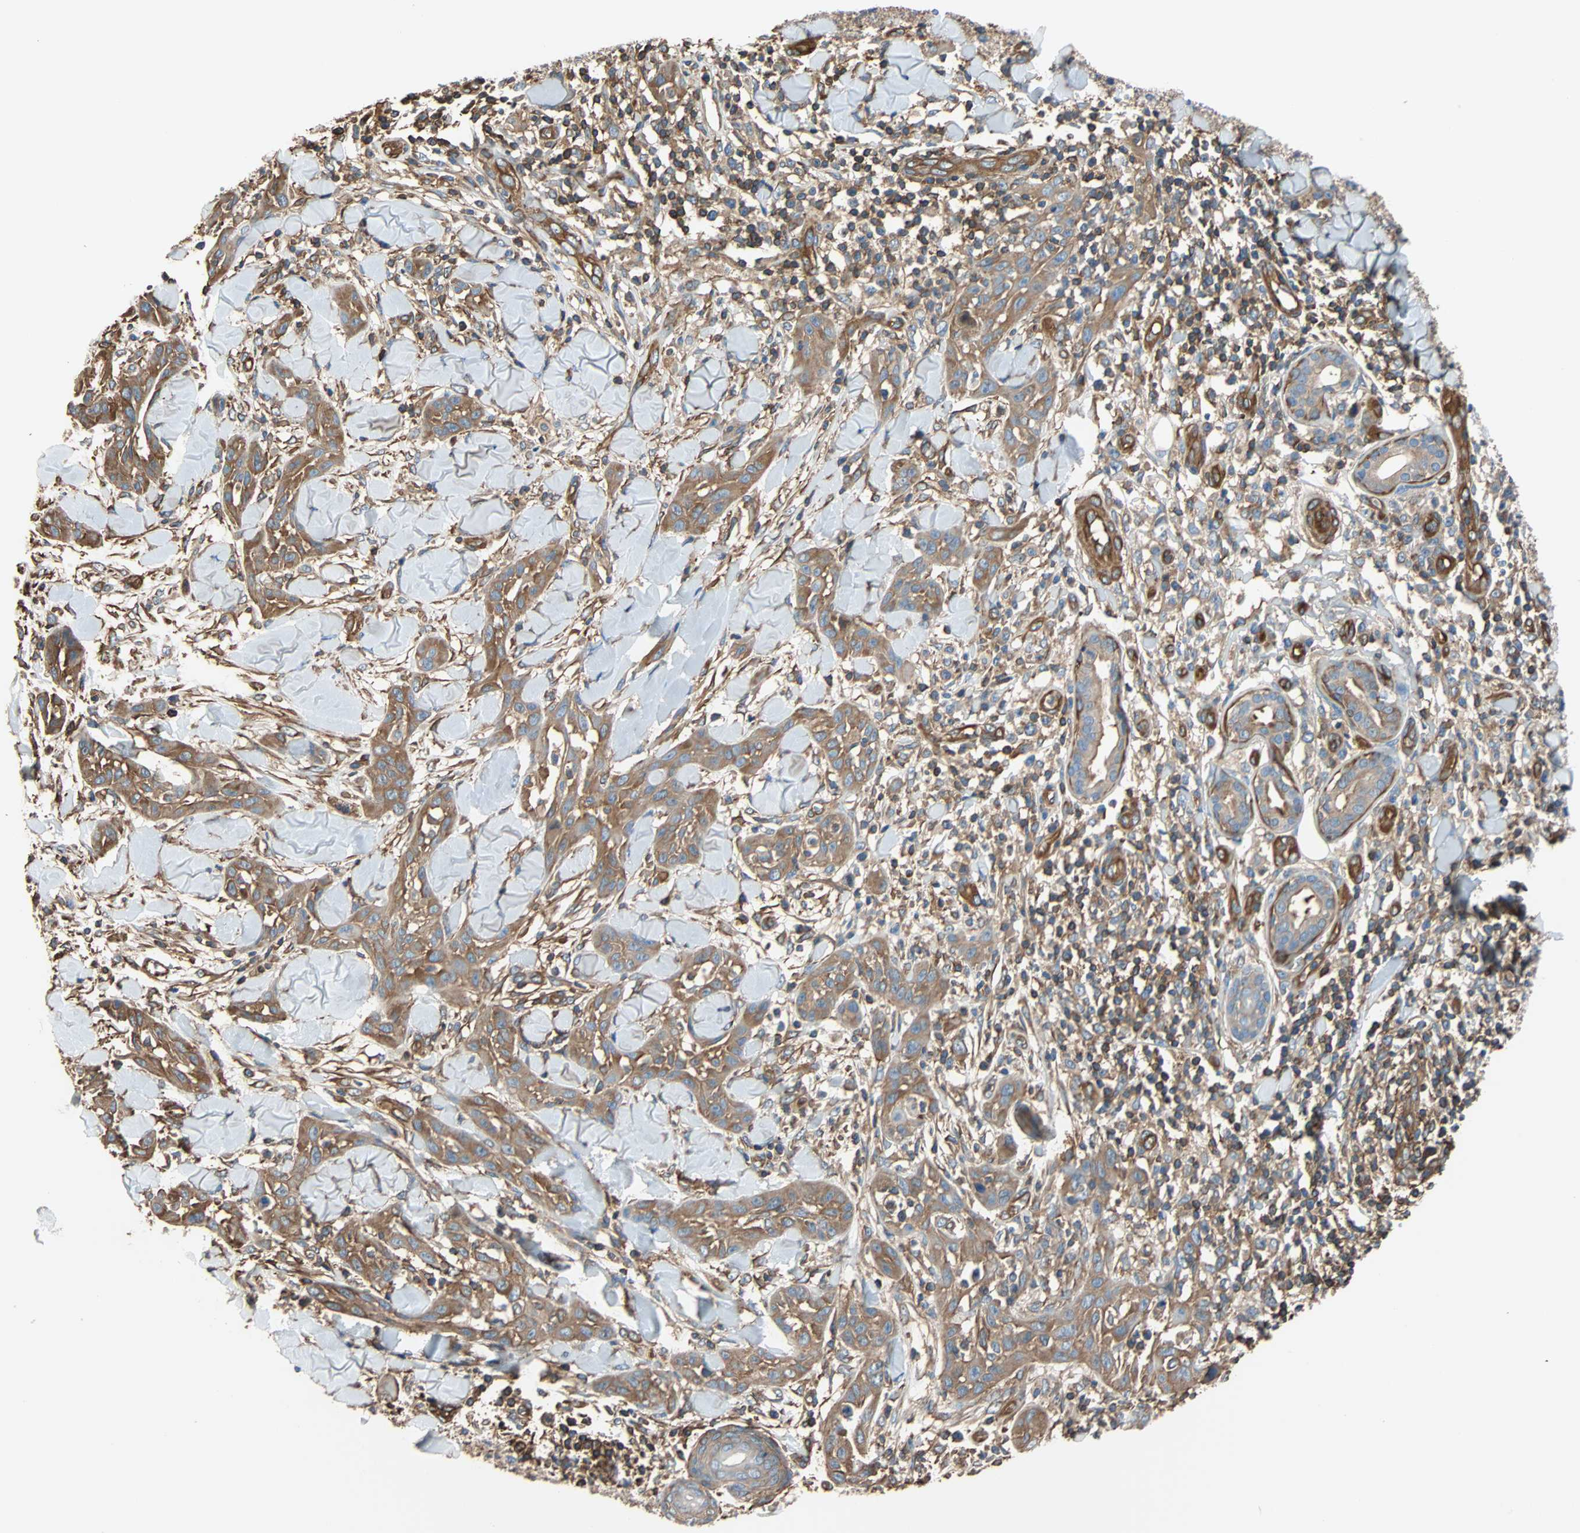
{"staining": {"intensity": "moderate", "quantity": ">75%", "location": "cytoplasmic/membranous"}, "tissue": "skin cancer", "cell_type": "Tumor cells", "image_type": "cancer", "snomed": [{"axis": "morphology", "description": "Squamous cell carcinoma, NOS"}, {"axis": "topography", "description": "Skin"}], "caption": "High-magnification brightfield microscopy of skin squamous cell carcinoma stained with DAB (brown) and counterstained with hematoxylin (blue). tumor cells exhibit moderate cytoplasmic/membranous expression is present in approximately>75% of cells.", "gene": "GALNT10", "patient": {"sex": "male", "age": 24}}